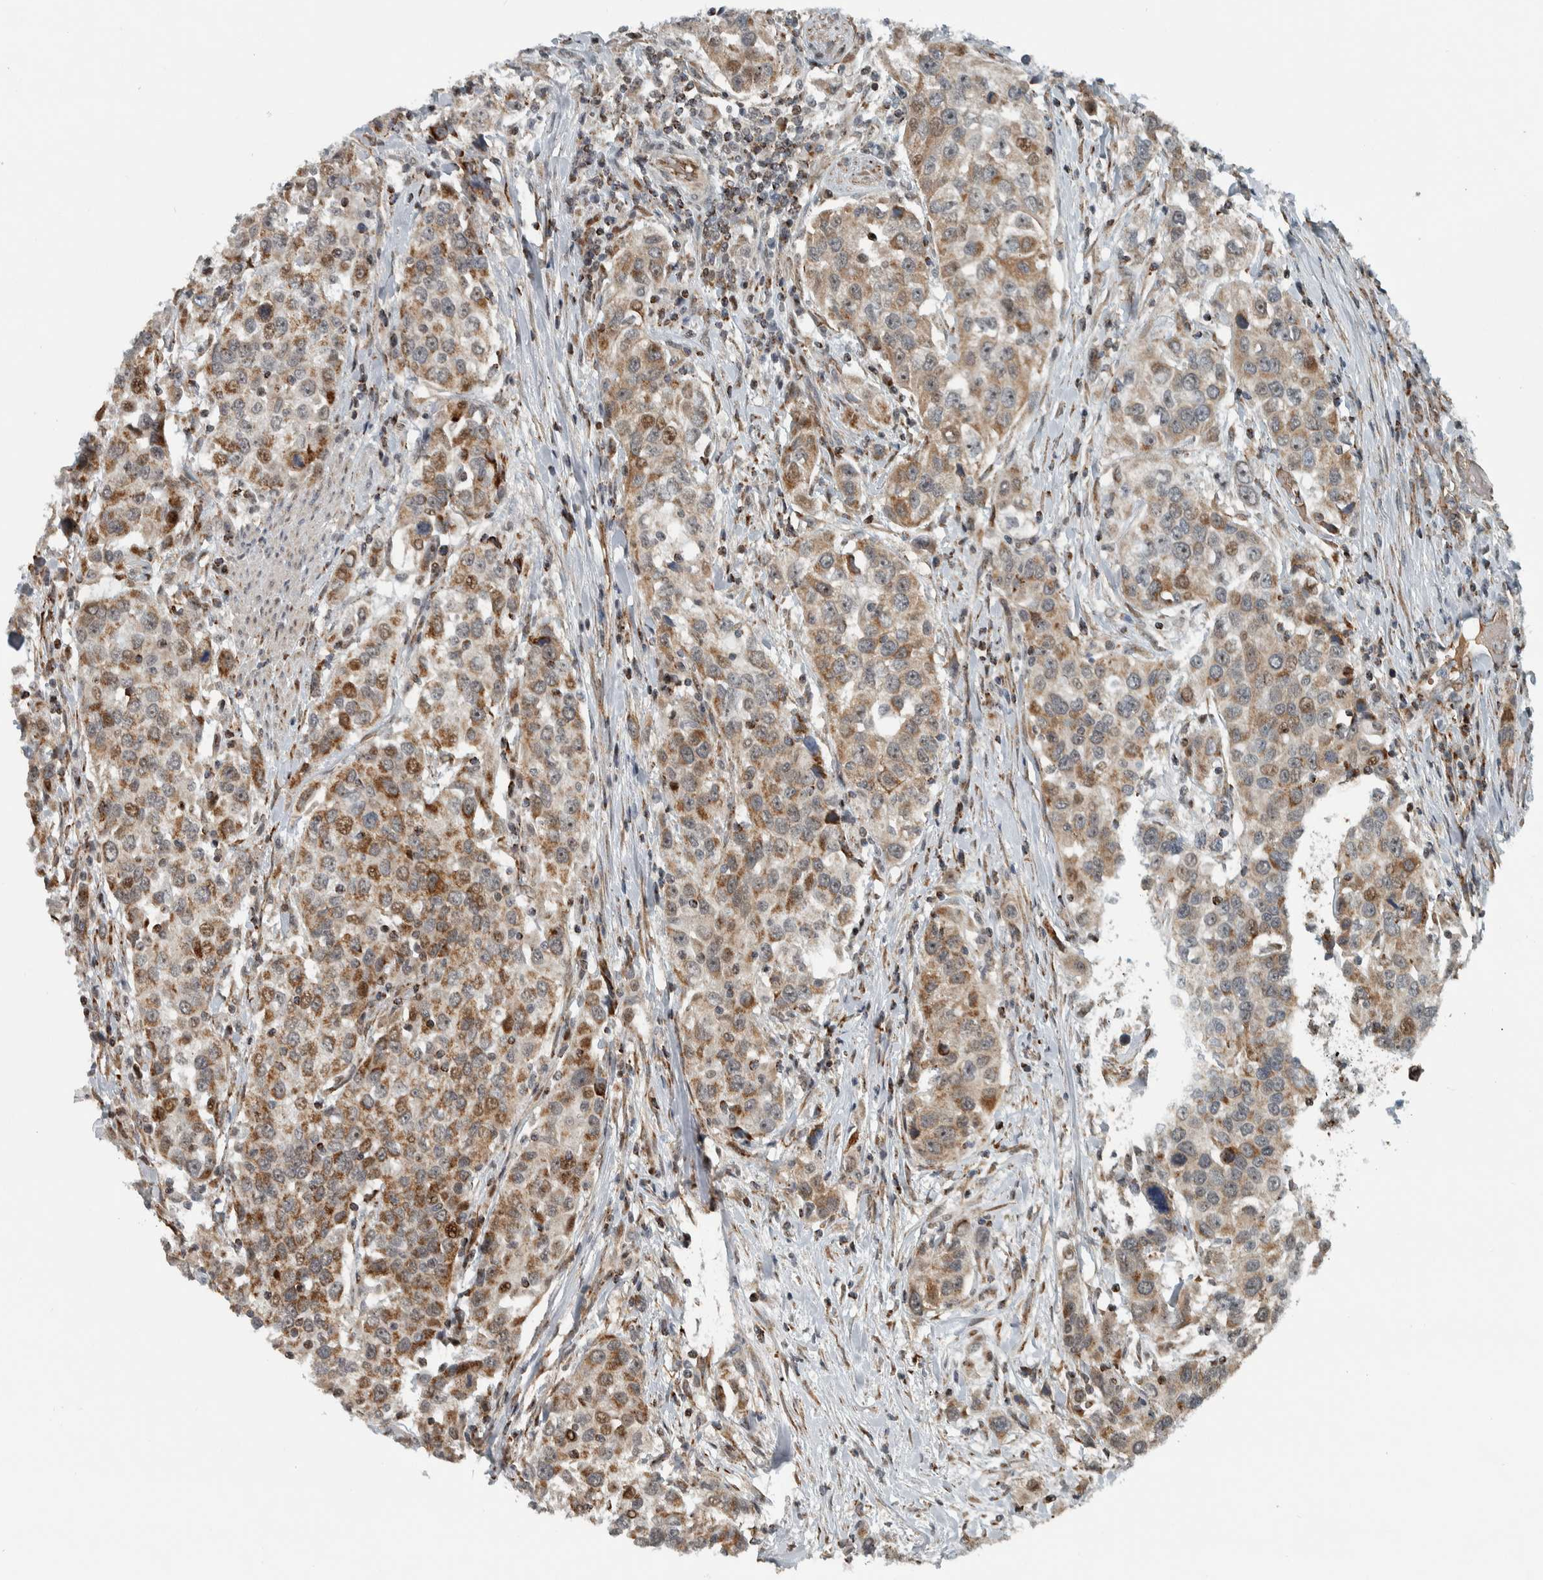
{"staining": {"intensity": "moderate", "quantity": ">75%", "location": "cytoplasmic/membranous"}, "tissue": "urothelial cancer", "cell_type": "Tumor cells", "image_type": "cancer", "snomed": [{"axis": "morphology", "description": "Urothelial carcinoma, High grade"}, {"axis": "topography", "description": "Urinary bladder"}], "caption": "Protein staining by immunohistochemistry (IHC) demonstrates moderate cytoplasmic/membranous positivity in about >75% of tumor cells in high-grade urothelial carcinoma.", "gene": "PPM1K", "patient": {"sex": "female", "age": 80}}